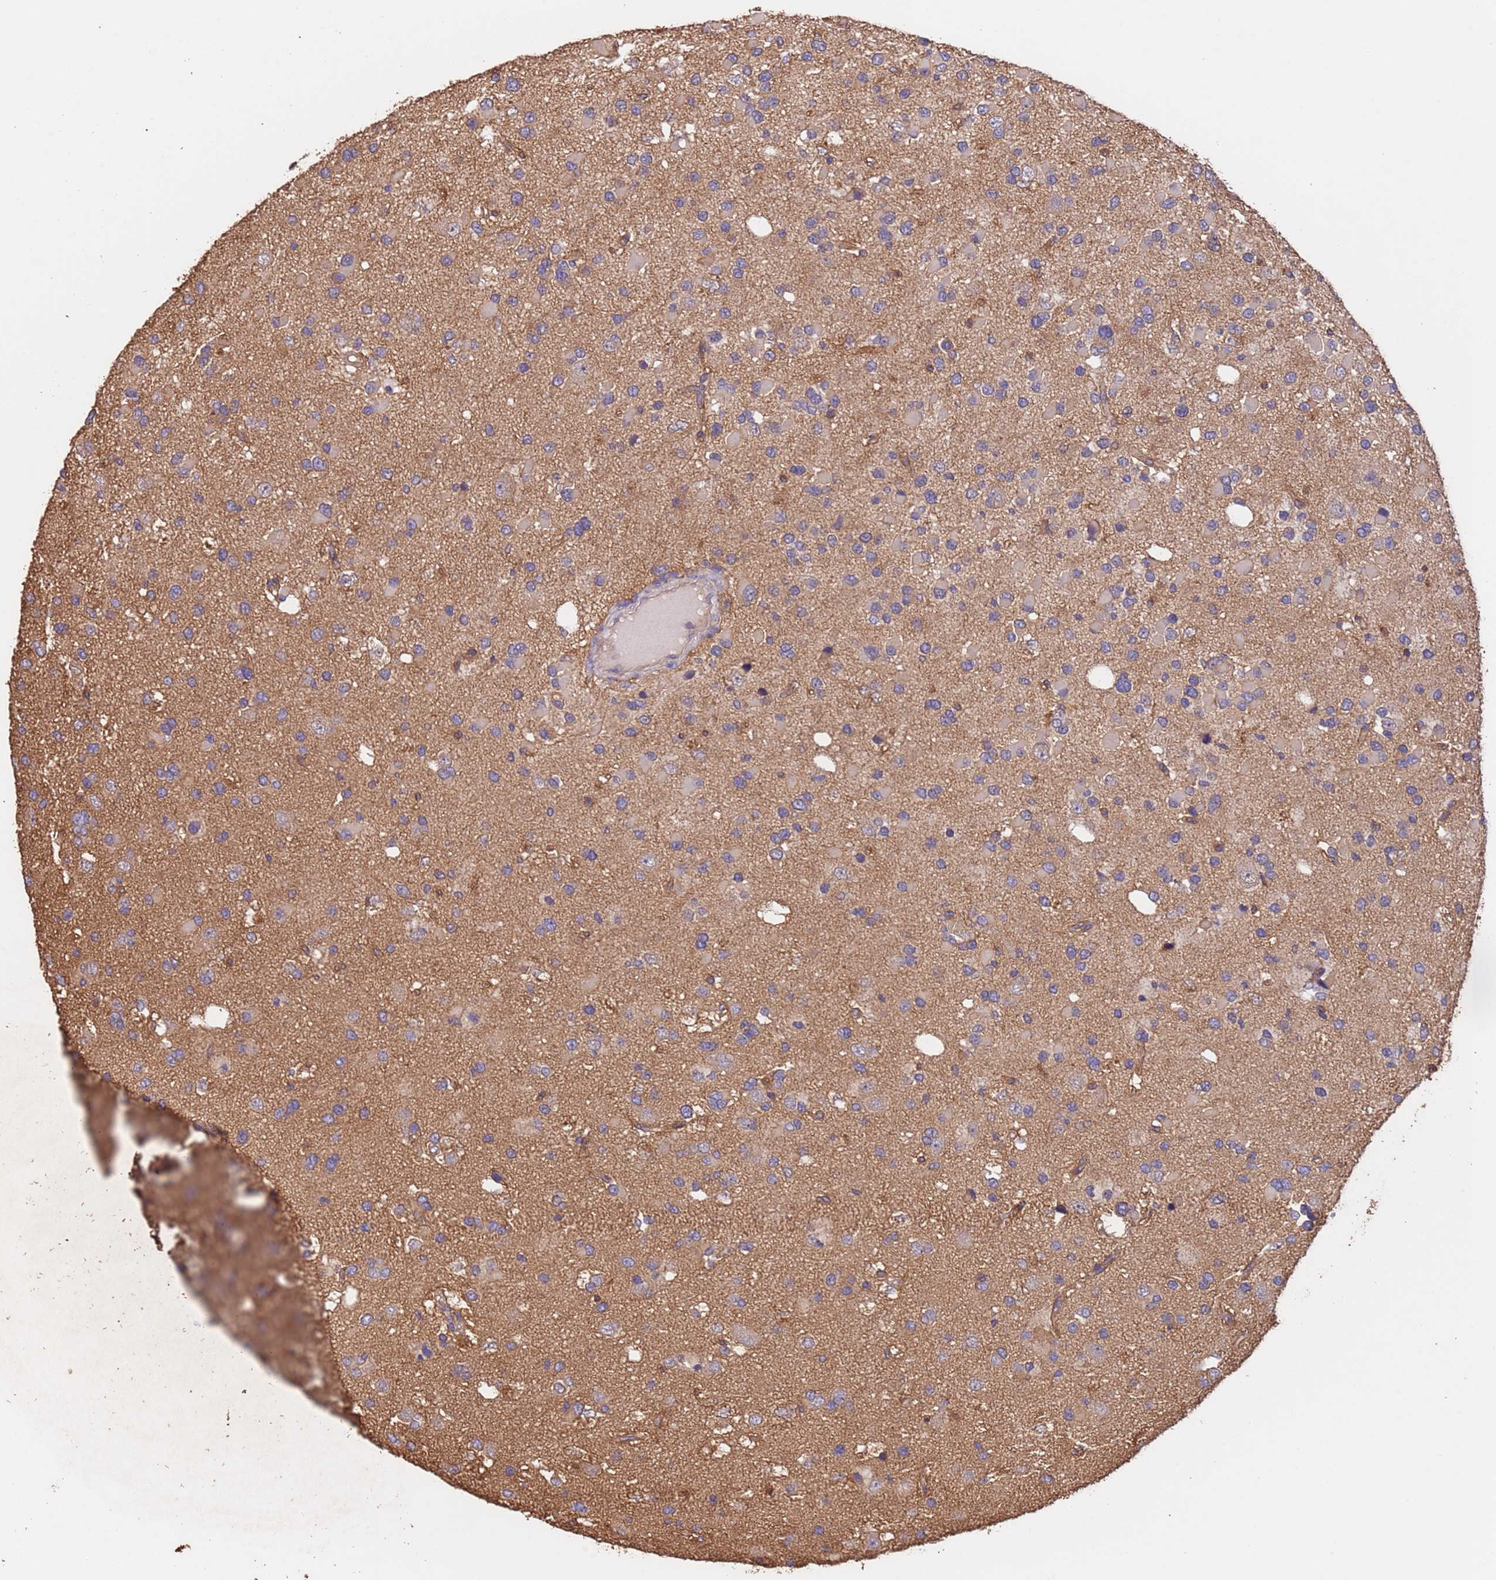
{"staining": {"intensity": "weak", "quantity": "<25%", "location": "cytoplasmic/membranous"}, "tissue": "glioma", "cell_type": "Tumor cells", "image_type": "cancer", "snomed": [{"axis": "morphology", "description": "Glioma, malignant, High grade"}, {"axis": "topography", "description": "Brain"}], "caption": "DAB (3,3'-diaminobenzidine) immunohistochemical staining of glioma demonstrates no significant expression in tumor cells.", "gene": "MTX3", "patient": {"sex": "male", "age": 53}}